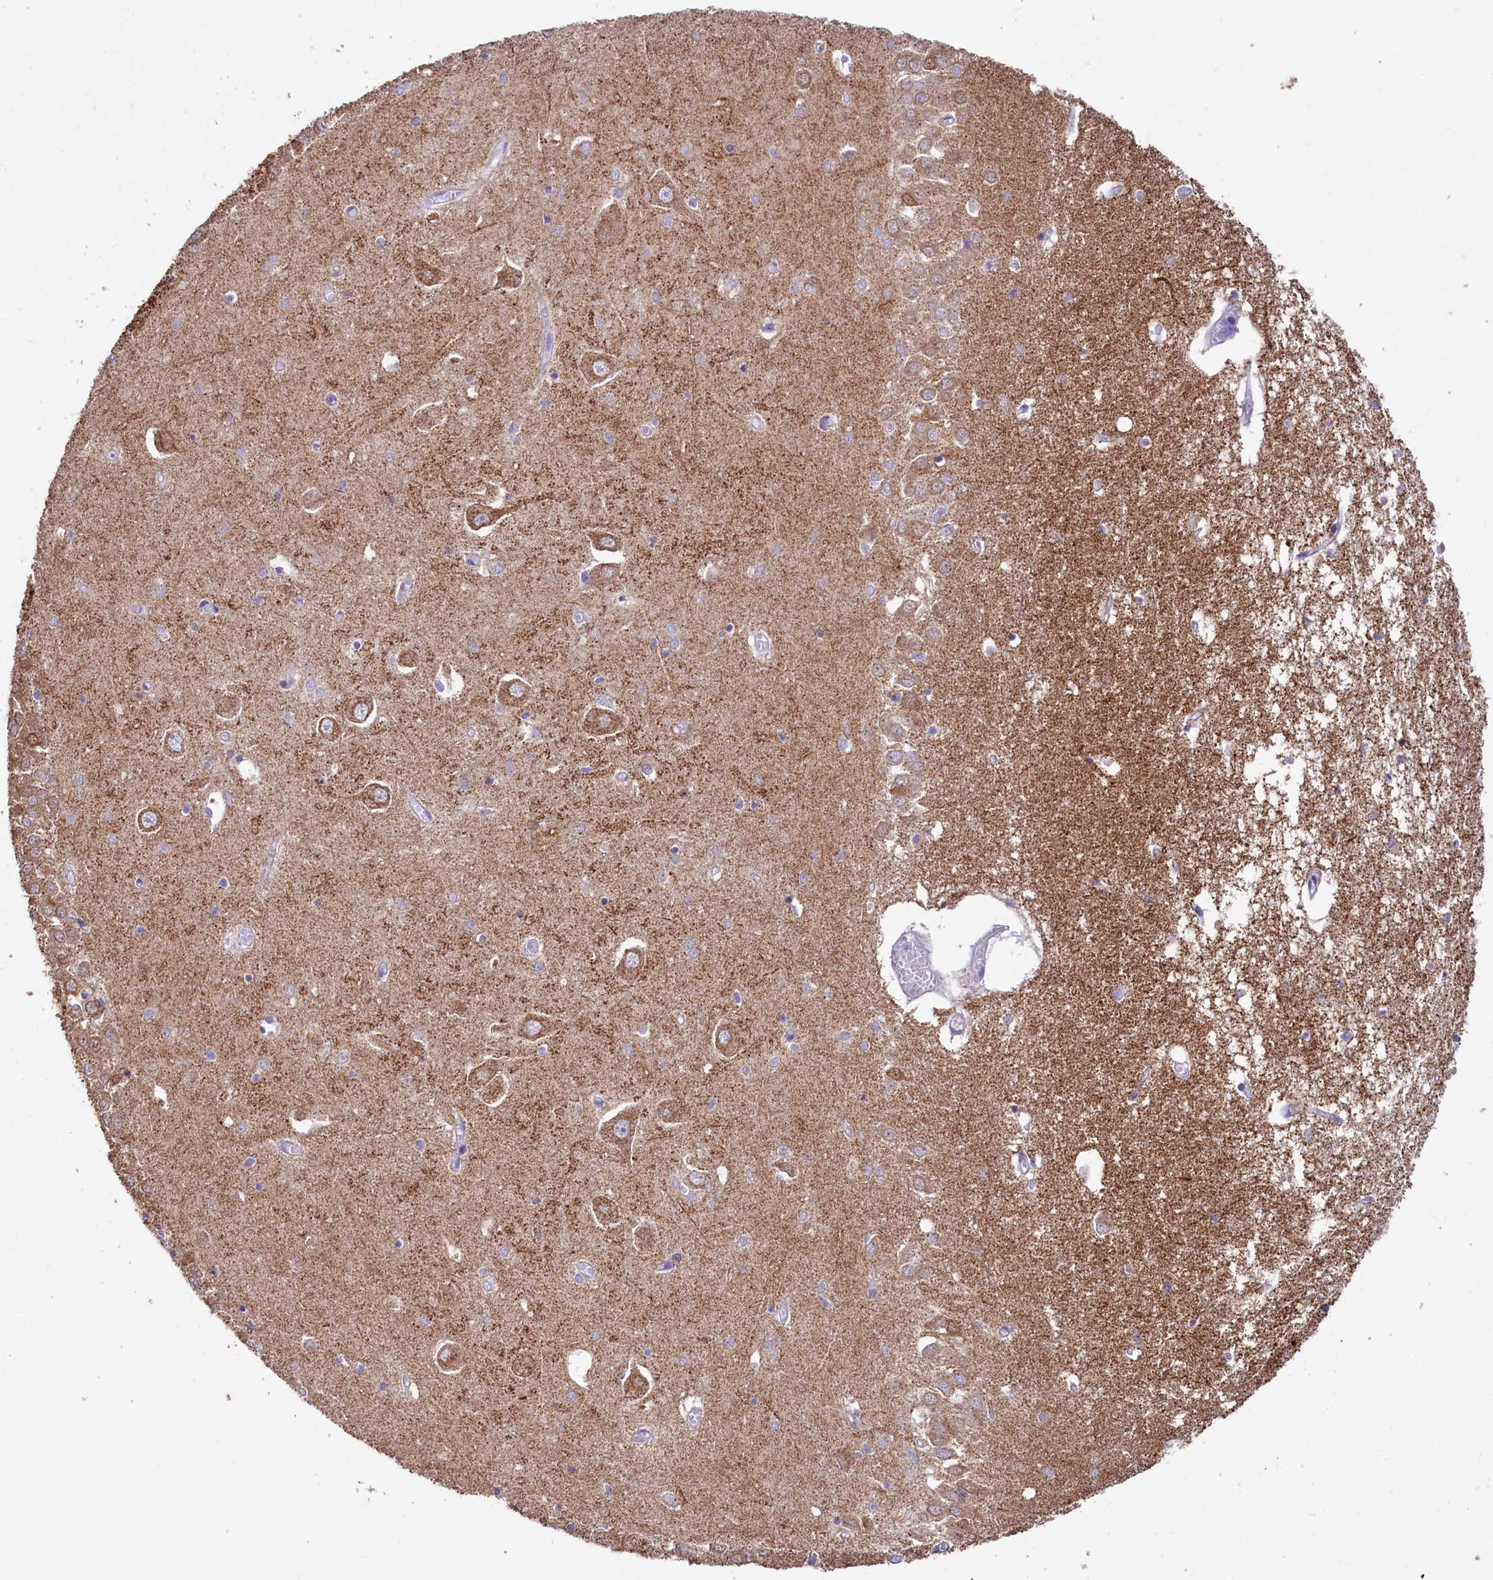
{"staining": {"intensity": "moderate", "quantity": "25%-75%", "location": "cytoplasmic/membranous"}, "tissue": "hippocampus", "cell_type": "Glial cells", "image_type": "normal", "snomed": [{"axis": "morphology", "description": "Normal tissue, NOS"}, {"axis": "topography", "description": "Hippocampus"}], "caption": "High-power microscopy captured an IHC histopathology image of benign hippocampus, revealing moderate cytoplasmic/membranous staining in about 25%-75% of glial cells.", "gene": "IDH3A", "patient": {"sex": "male", "age": 70}}